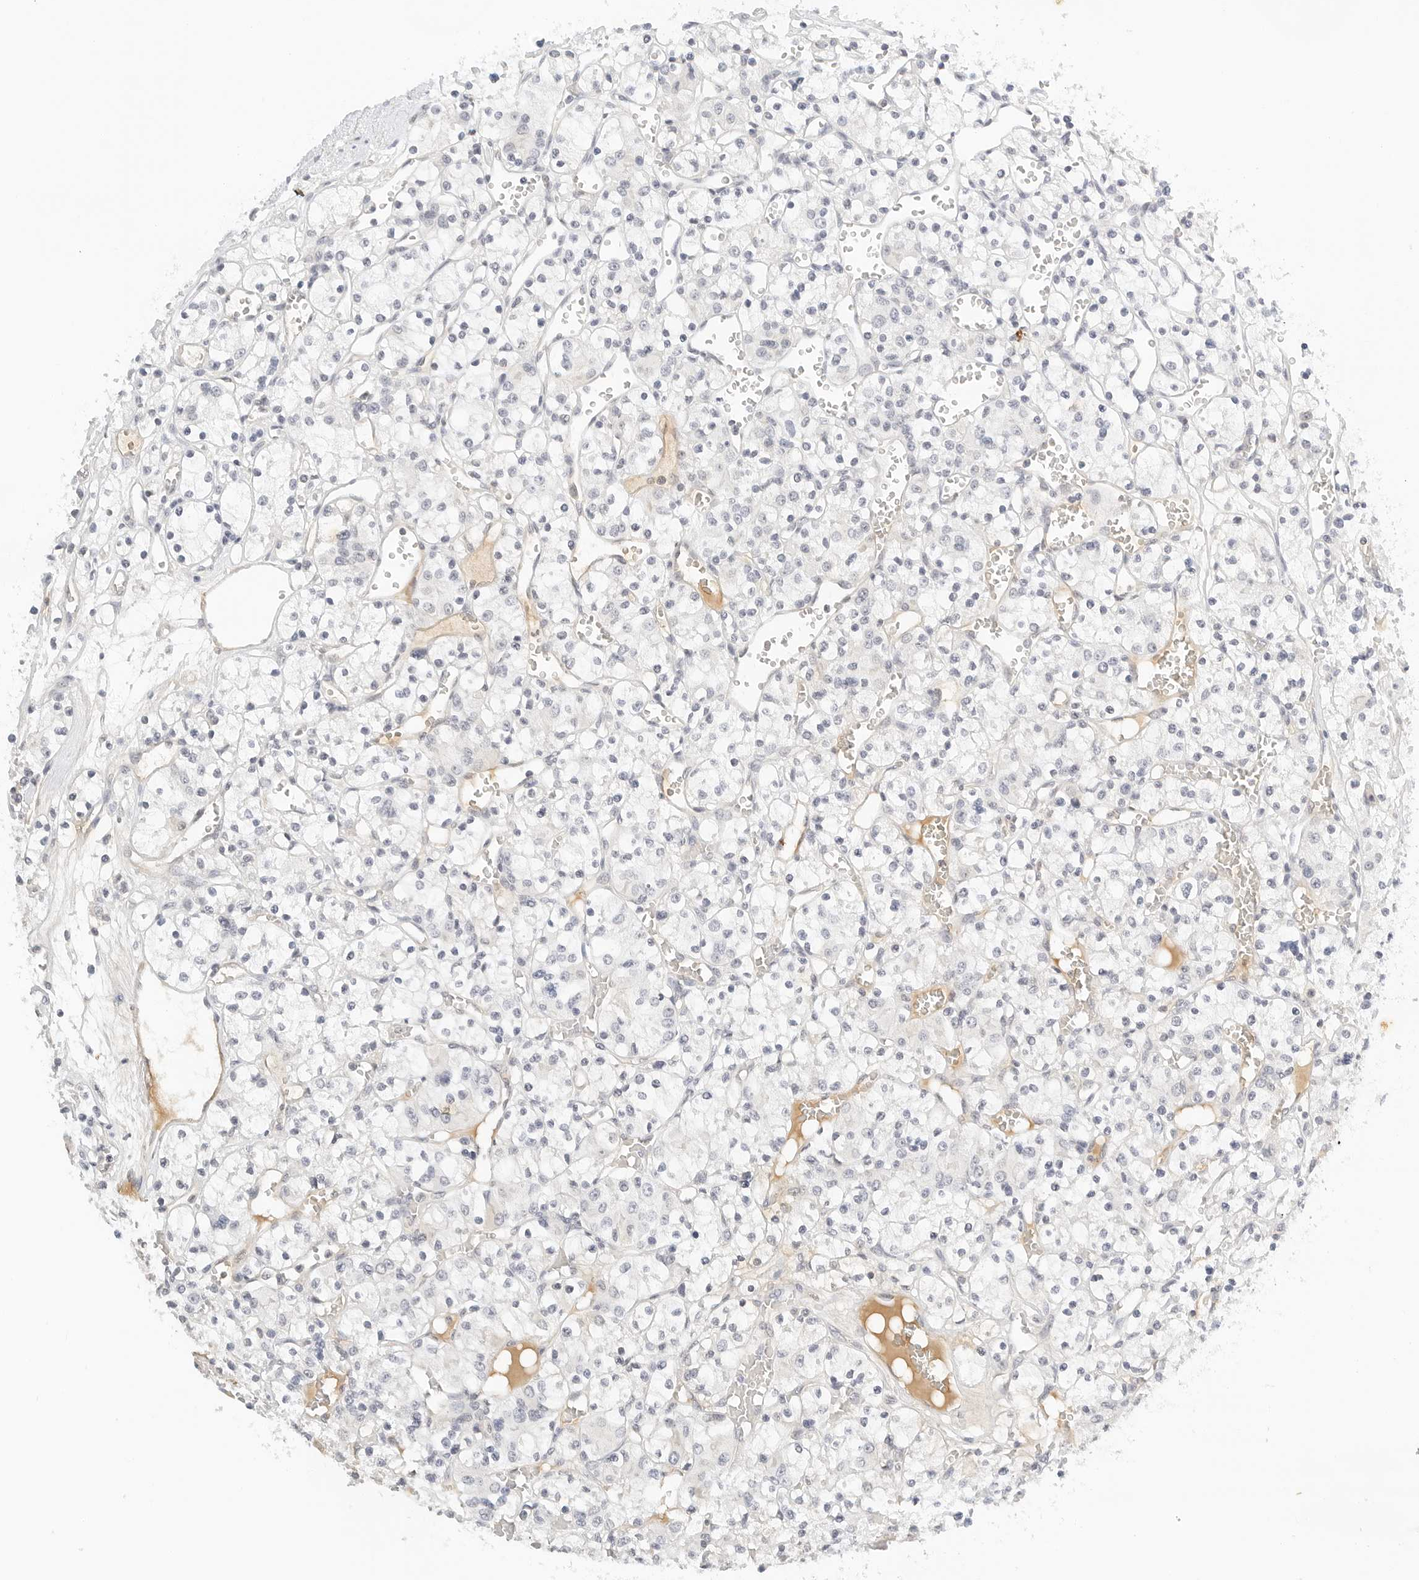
{"staining": {"intensity": "negative", "quantity": "none", "location": "none"}, "tissue": "renal cancer", "cell_type": "Tumor cells", "image_type": "cancer", "snomed": [{"axis": "morphology", "description": "Adenocarcinoma, NOS"}, {"axis": "topography", "description": "Kidney"}], "caption": "The histopathology image displays no staining of tumor cells in renal cancer.", "gene": "PKDCC", "patient": {"sex": "female", "age": 59}}